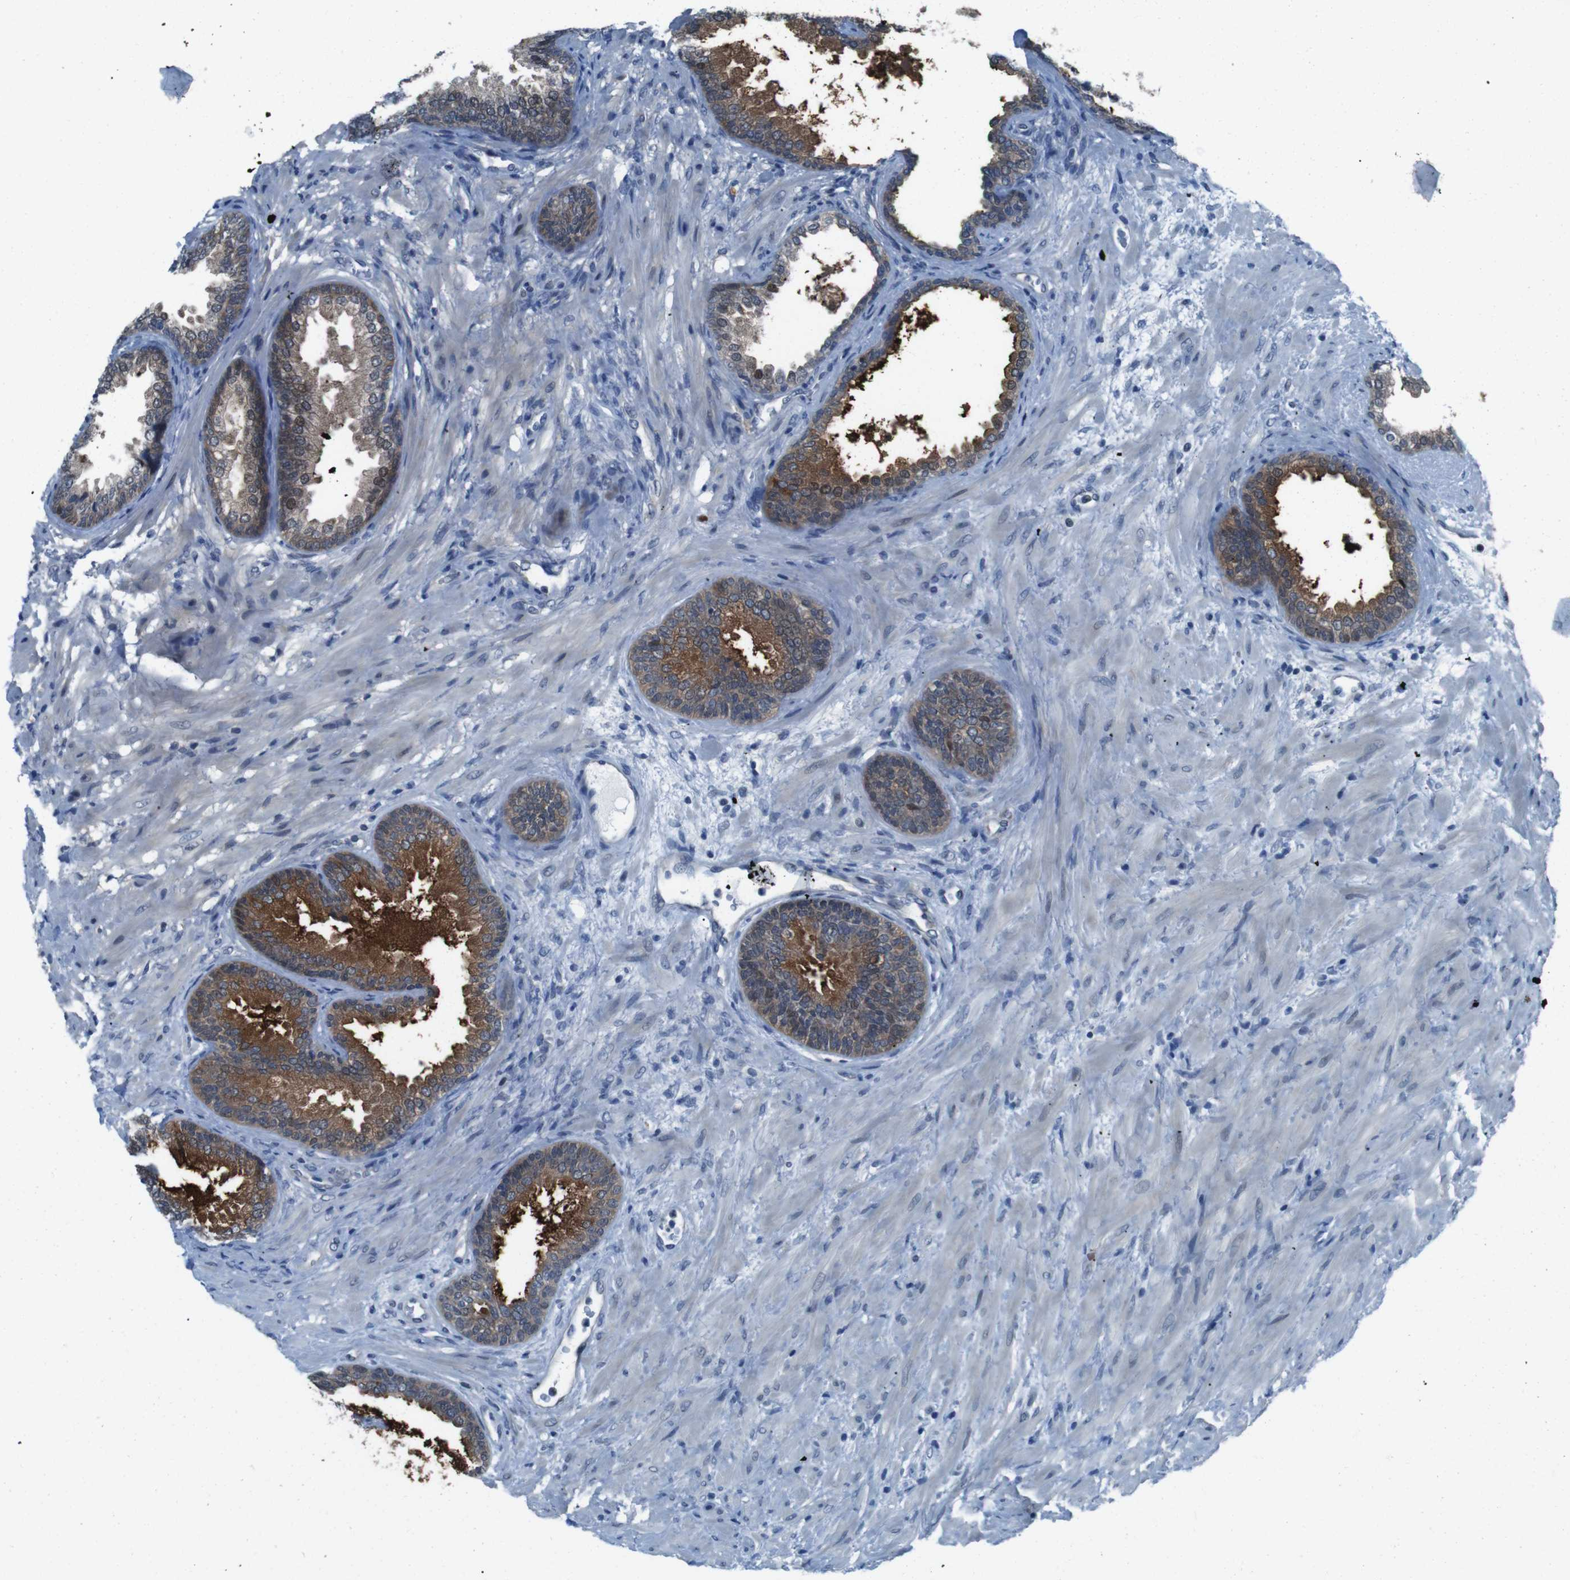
{"staining": {"intensity": "moderate", "quantity": ">75%", "location": "cytoplasmic/membranous,nuclear"}, "tissue": "prostate", "cell_type": "Glandular cells", "image_type": "normal", "snomed": [{"axis": "morphology", "description": "Normal tissue, NOS"}, {"axis": "topography", "description": "Prostate"}], "caption": "Immunohistochemical staining of normal human prostate demonstrates medium levels of moderate cytoplasmic/membranous,nuclear staining in about >75% of glandular cells.", "gene": "LRP5", "patient": {"sex": "male", "age": 76}}